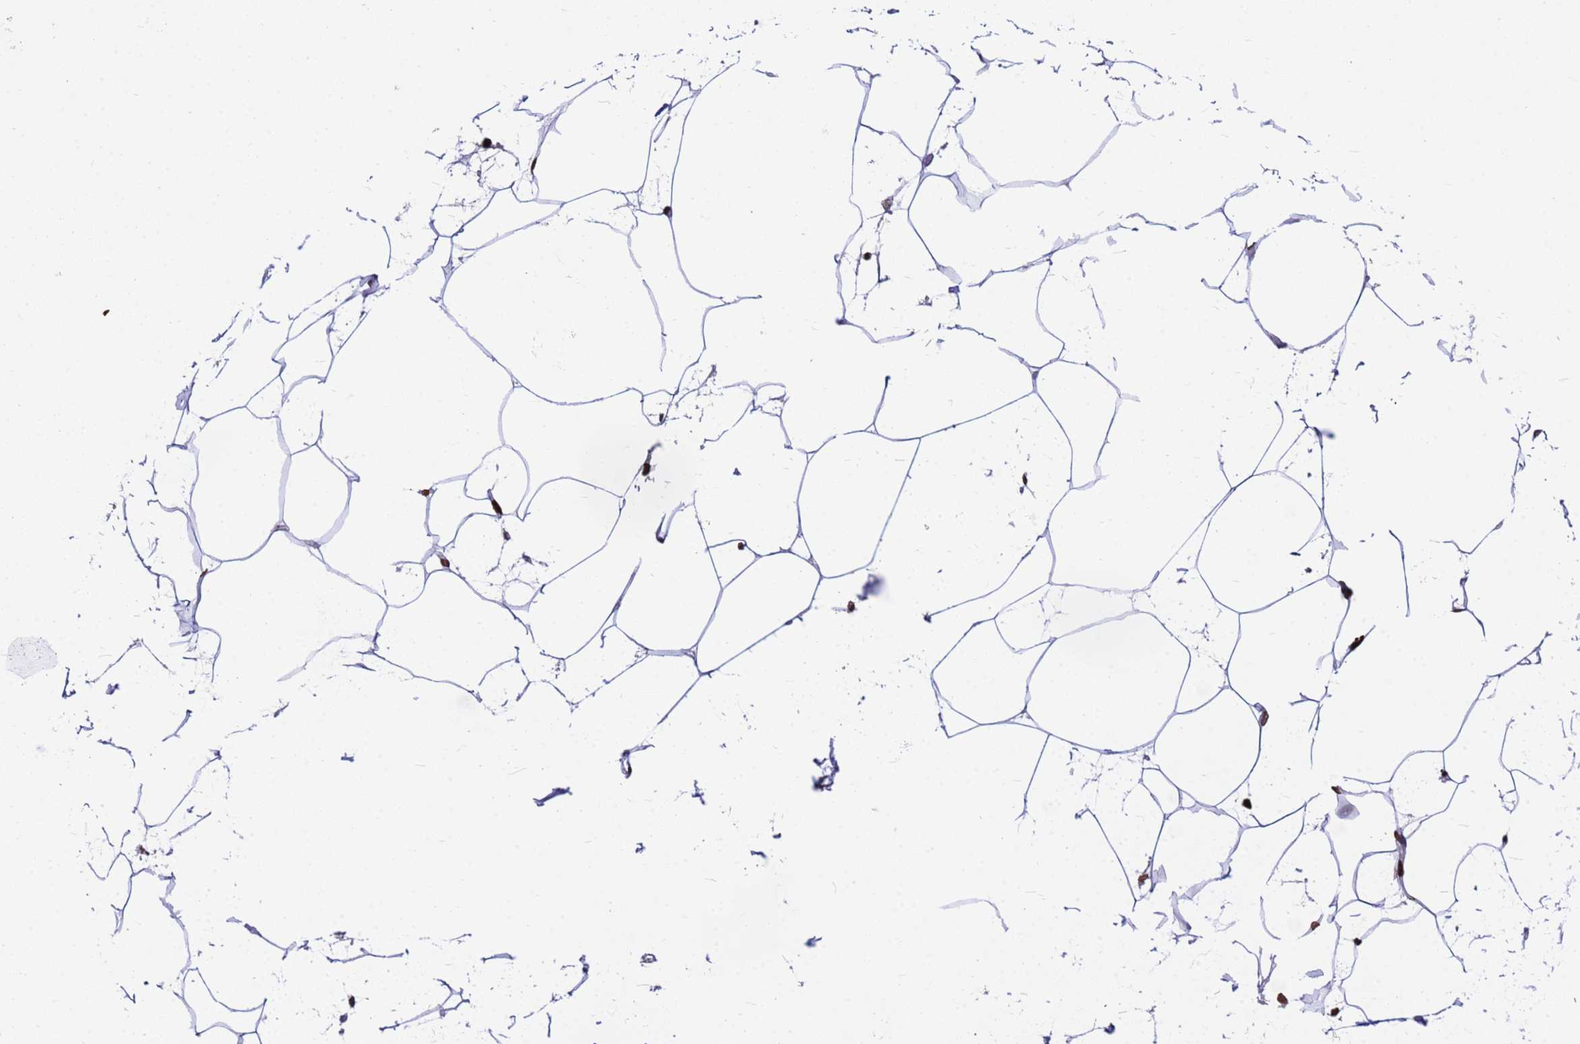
{"staining": {"intensity": "negative", "quantity": "none", "location": "none"}, "tissue": "adipose tissue", "cell_type": "Adipocytes", "image_type": "normal", "snomed": [{"axis": "morphology", "description": "Normal tissue, NOS"}, {"axis": "topography", "description": "Adipose tissue"}], "caption": "Adipose tissue was stained to show a protein in brown. There is no significant expression in adipocytes. Brightfield microscopy of immunohistochemistry stained with DAB (brown) and hematoxylin (blue), captured at high magnification.", "gene": "ORM1", "patient": {"sex": "female", "age": 37}}